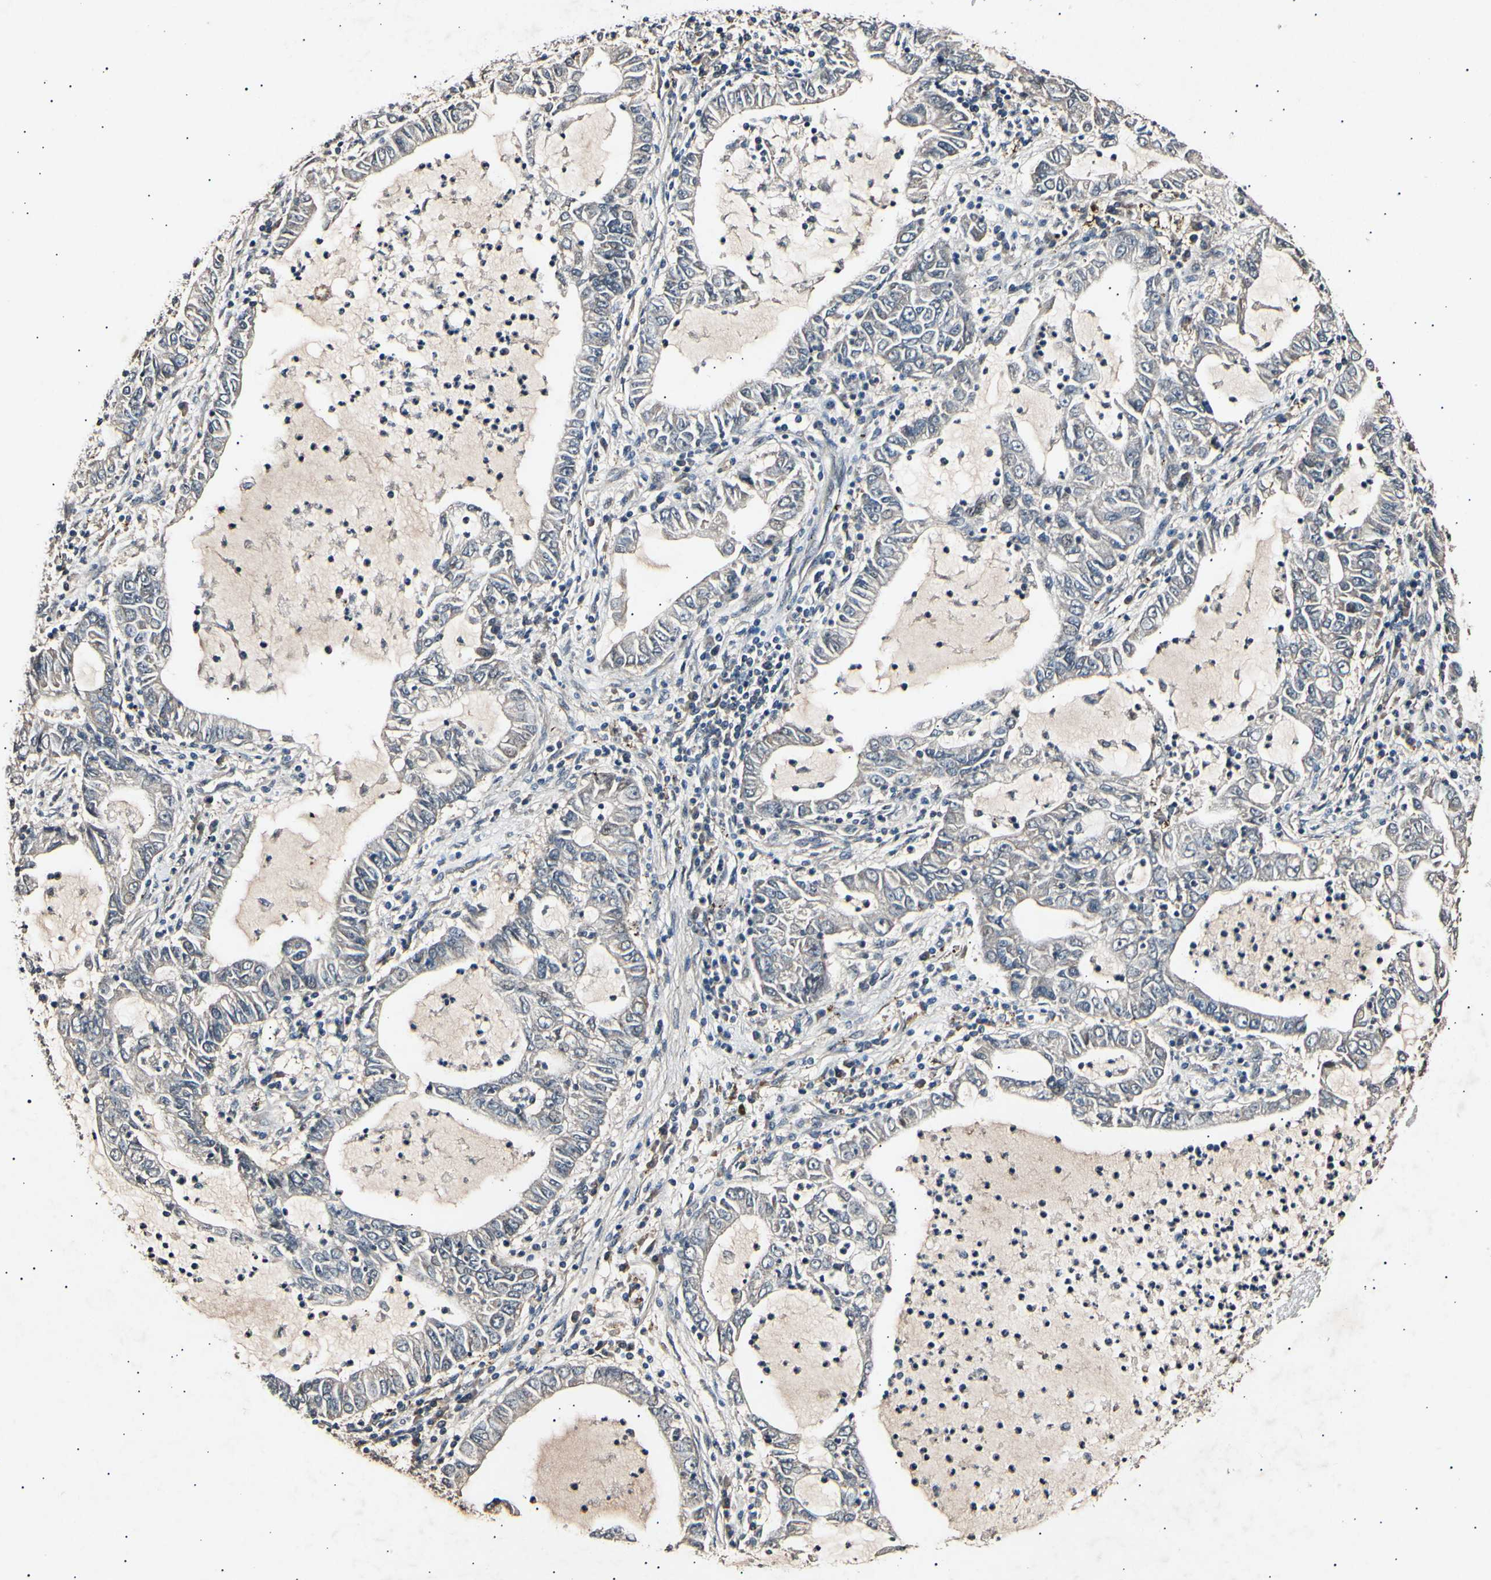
{"staining": {"intensity": "weak", "quantity": "<25%", "location": "cytoplasmic/membranous"}, "tissue": "lung cancer", "cell_type": "Tumor cells", "image_type": "cancer", "snomed": [{"axis": "morphology", "description": "Adenocarcinoma, NOS"}, {"axis": "topography", "description": "Lung"}], "caption": "A histopathology image of human lung adenocarcinoma is negative for staining in tumor cells.", "gene": "ADCY3", "patient": {"sex": "female", "age": 51}}